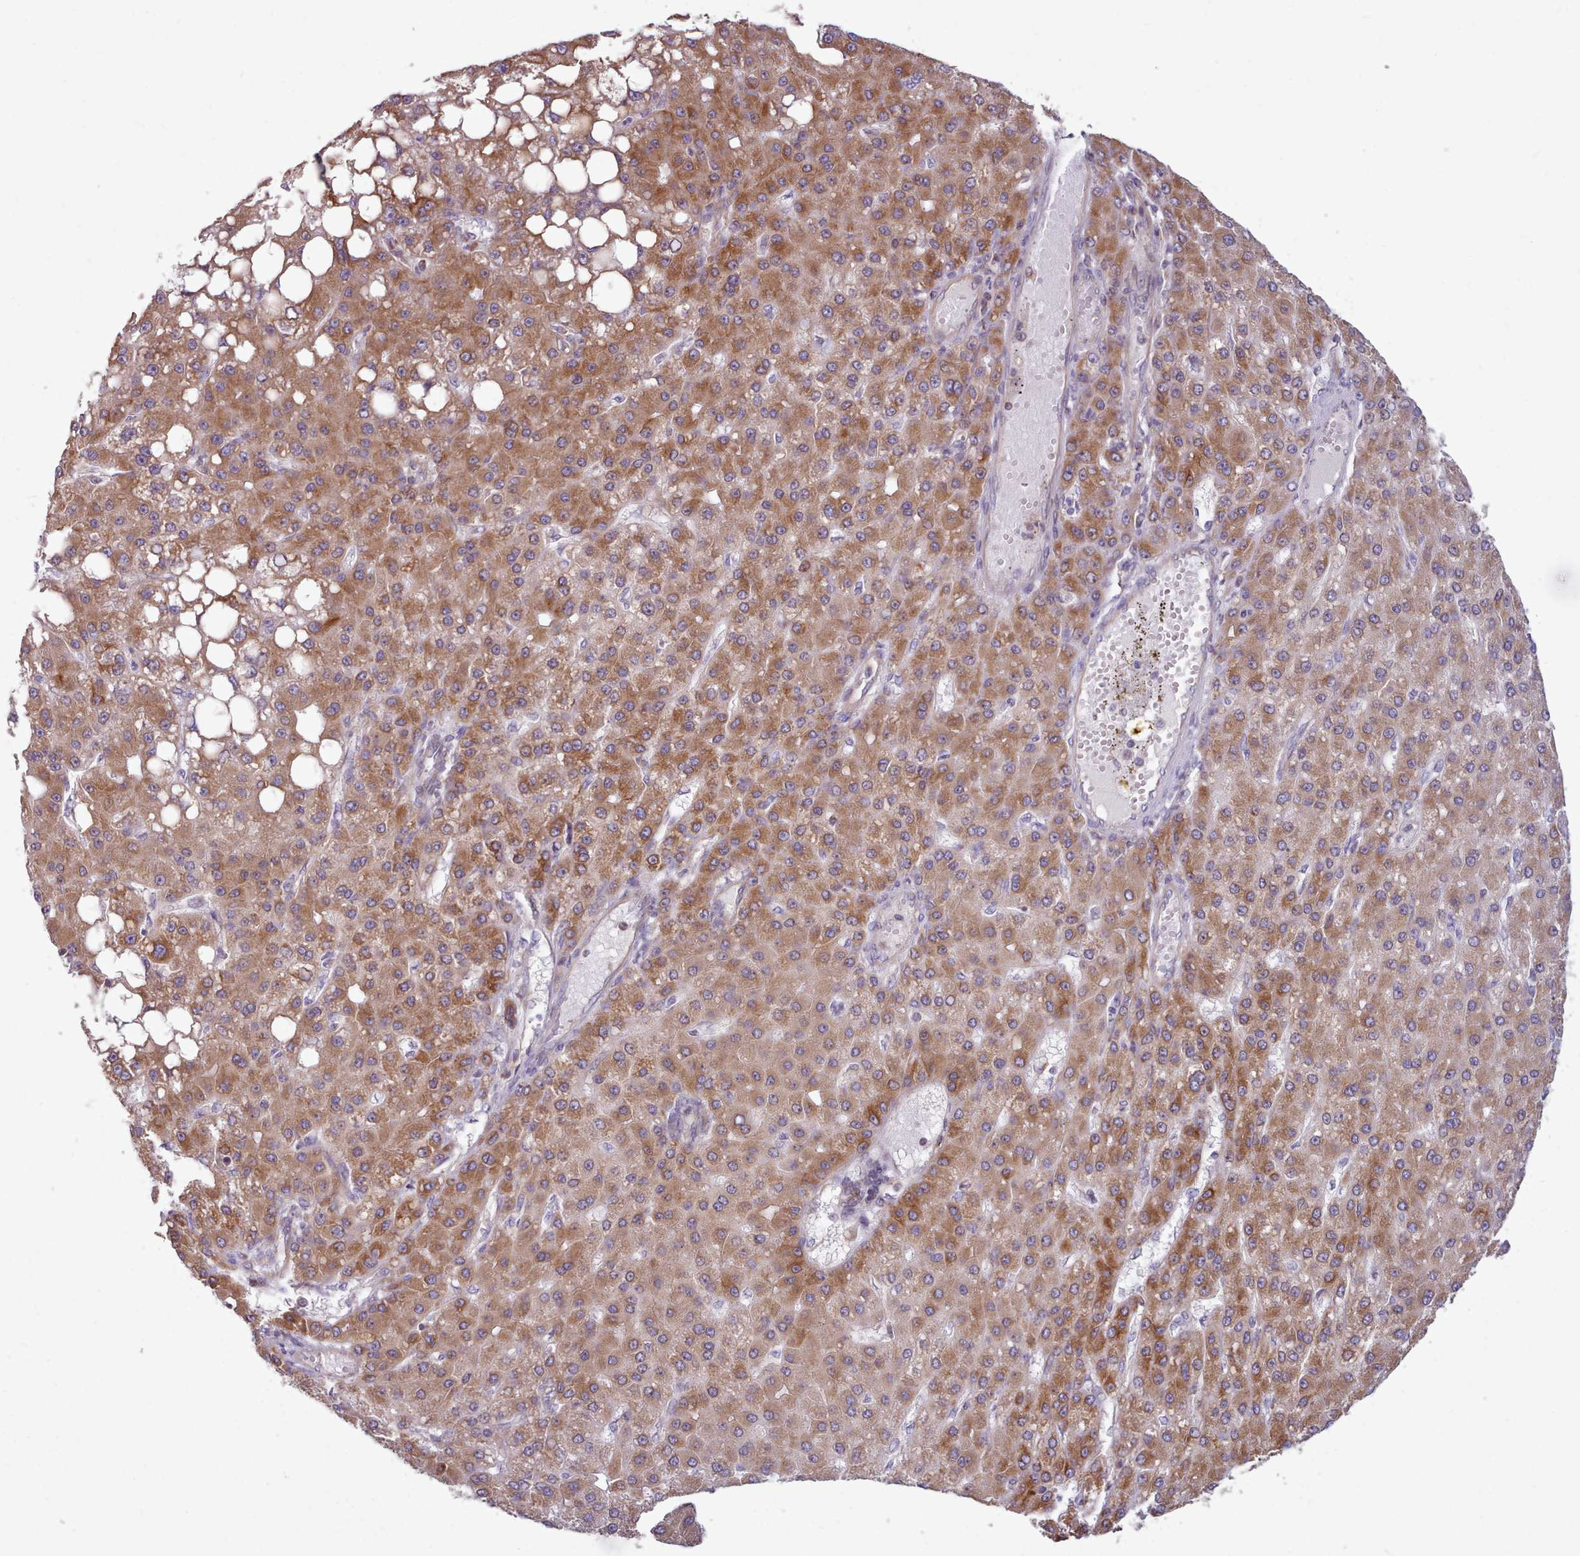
{"staining": {"intensity": "moderate", "quantity": ">75%", "location": "cytoplasmic/membranous"}, "tissue": "liver cancer", "cell_type": "Tumor cells", "image_type": "cancer", "snomed": [{"axis": "morphology", "description": "Carcinoma, Hepatocellular, NOS"}, {"axis": "topography", "description": "Liver"}], "caption": "Liver cancer tissue exhibits moderate cytoplasmic/membranous positivity in approximately >75% of tumor cells Immunohistochemistry (ihc) stains the protein in brown and the nuclei are stained blue.", "gene": "CRYBG1", "patient": {"sex": "male", "age": 67}}